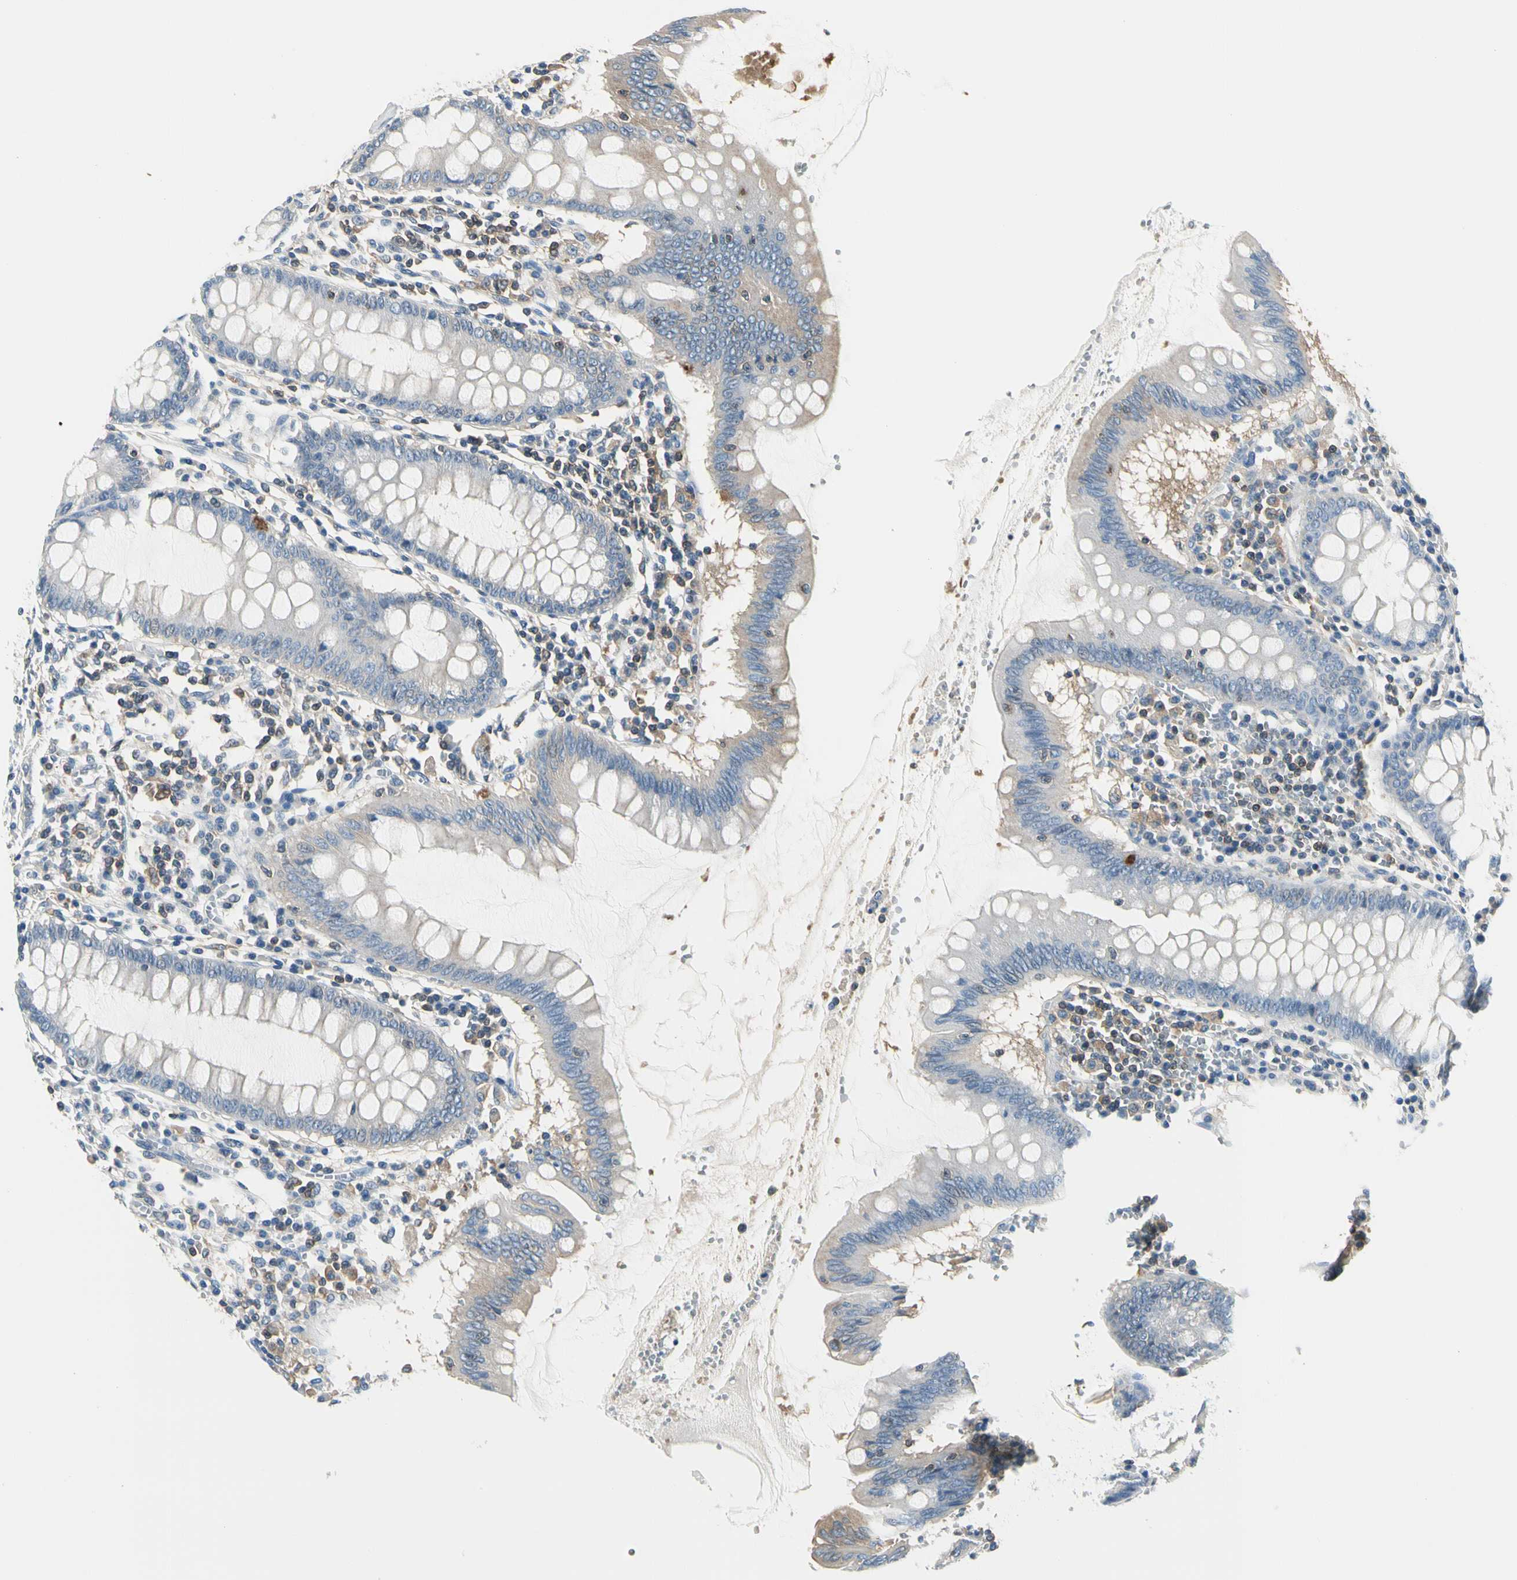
{"staining": {"intensity": "weak", "quantity": ">75%", "location": "cytoplasmic/membranous"}, "tissue": "colon", "cell_type": "Endothelial cells", "image_type": "normal", "snomed": [{"axis": "morphology", "description": "Normal tissue, NOS"}, {"axis": "topography", "description": "Colon"}], "caption": "Human colon stained for a protein (brown) displays weak cytoplasmic/membranous positive expression in about >75% of endothelial cells.", "gene": "CAPZA2", "patient": {"sex": "male", "age": 62}}